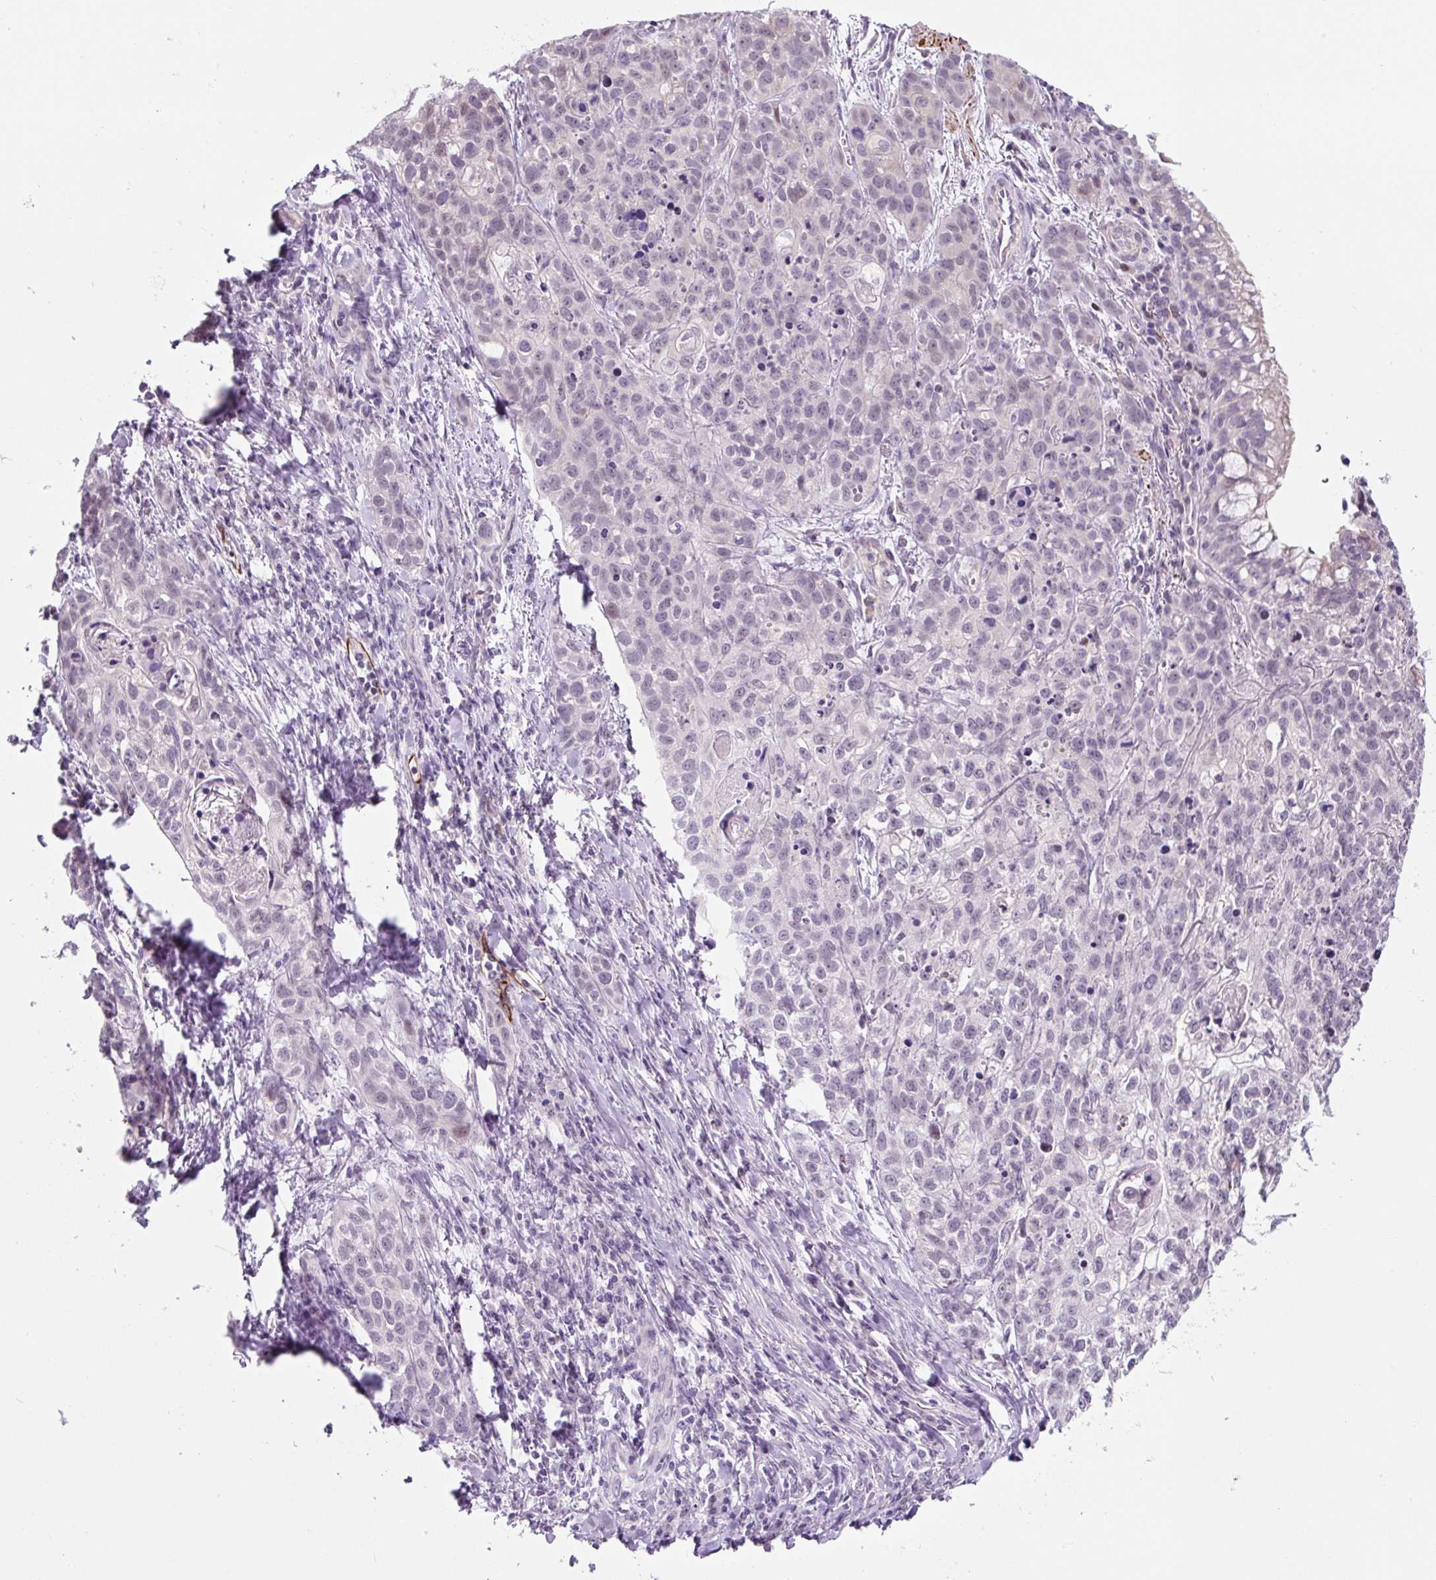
{"staining": {"intensity": "negative", "quantity": "none", "location": "none"}, "tissue": "lung cancer", "cell_type": "Tumor cells", "image_type": "cancer", "snomed": [{"axis": "morphology", "description": "Squamous cell carcinoma, NOS"}, {"axis": "topography", "description": "Lung"}], "caption": "This is an immunohistochemistry micrograph of human lung squamous cell carcinoma. There is no positivity in tumor cells.", "gene": "CCL25", "patient": {"sex": "male", "age": 74}}